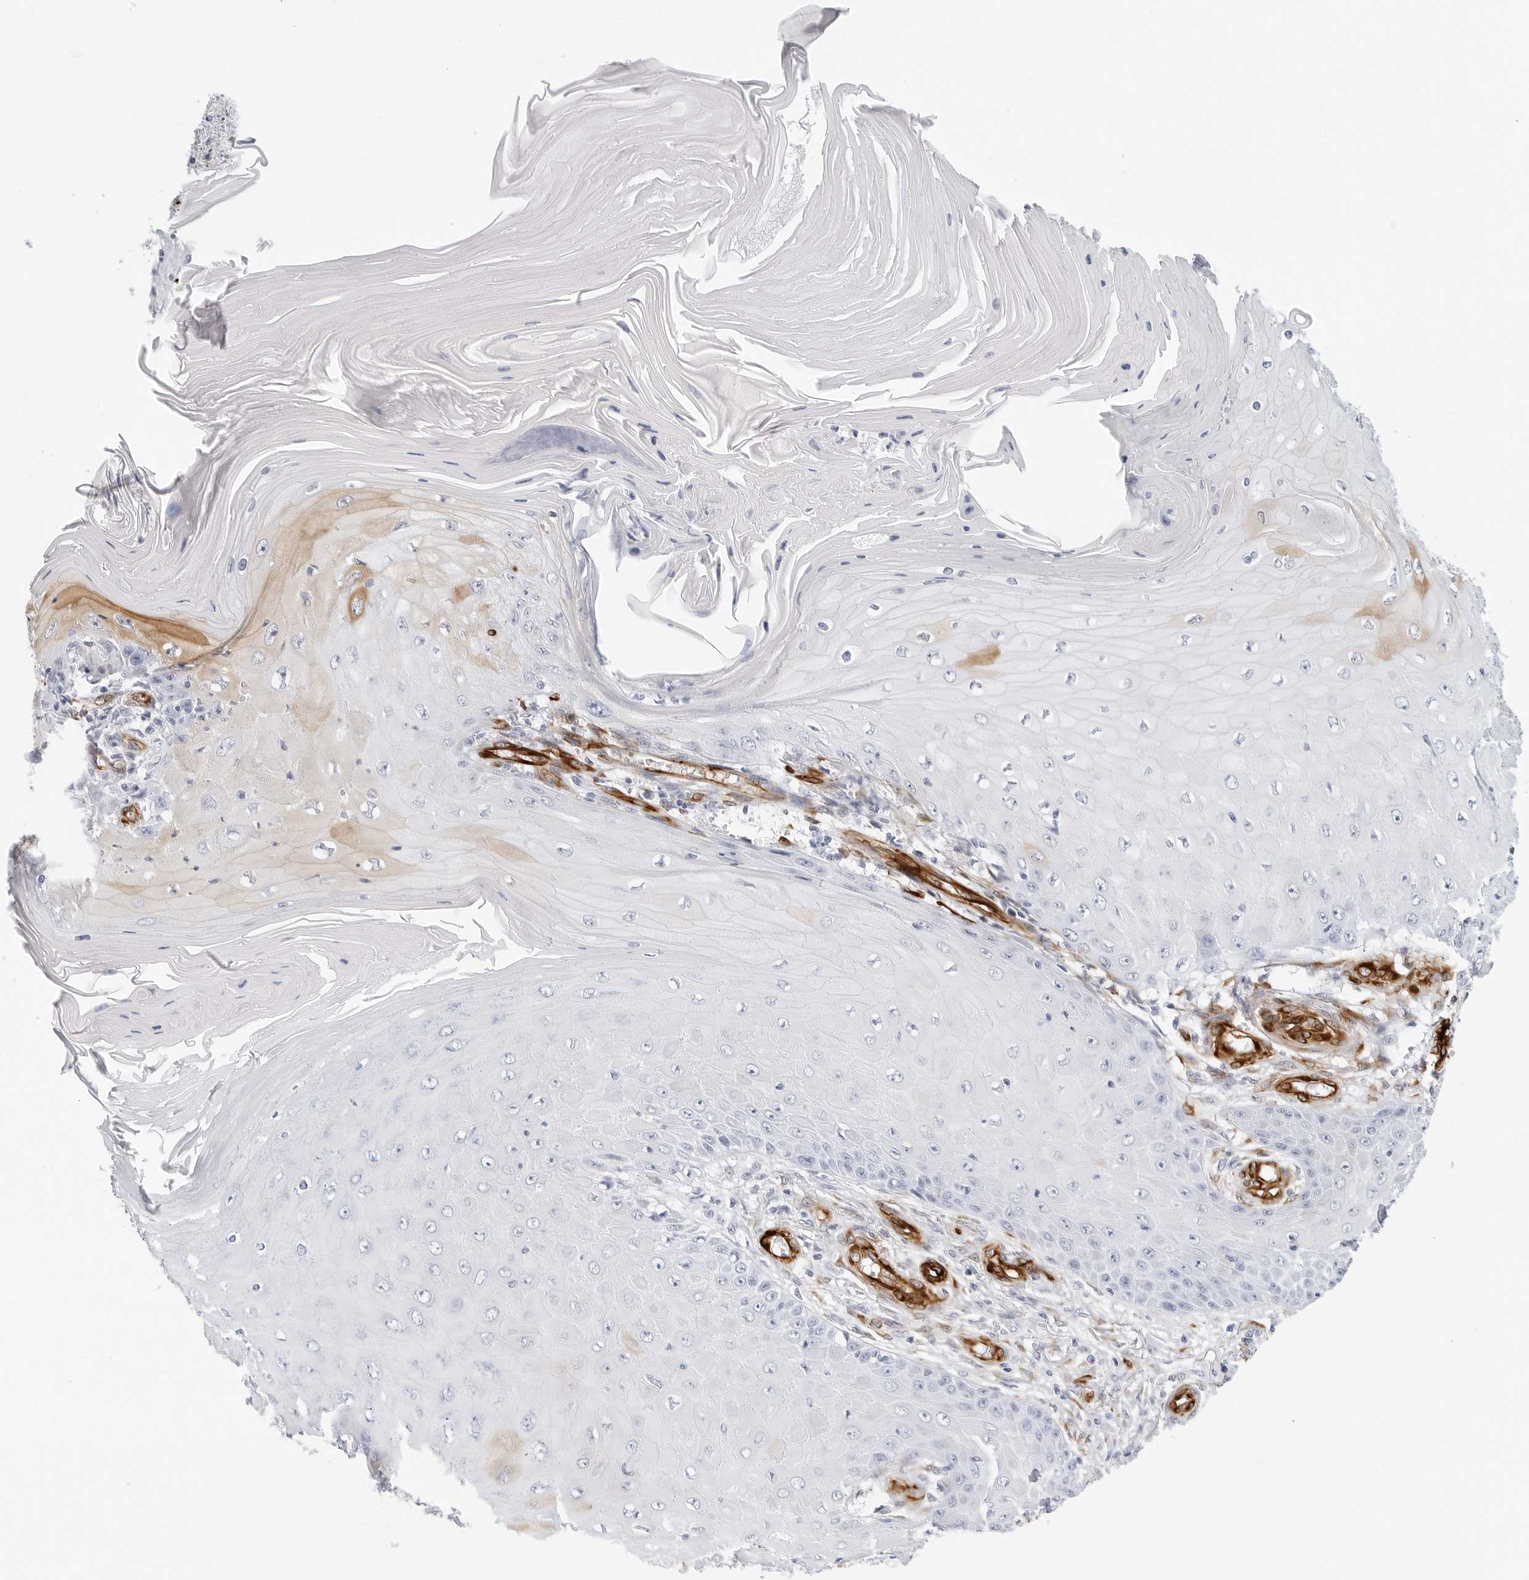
{"staining": {"intensity": "moderate", "quantity": "<25%", "location": "cytoplasmic/membranous"}, "tissue": "skin cancer", "cell_type": "Tumor cells", "image_type": "cancer", "snomed": [{"axis": "morphology", "description": "Squamous cell carcinoma, NOS"}, {"axis": "topography", "description": "Skin"}], "caption": "Moderate cytoplasmic/membranous staining is present in approximately <25% of tumor cells in squamous cell carcinoma (skin).", "gene": "NES", "patient": {"sex": "female", "age": 73}}